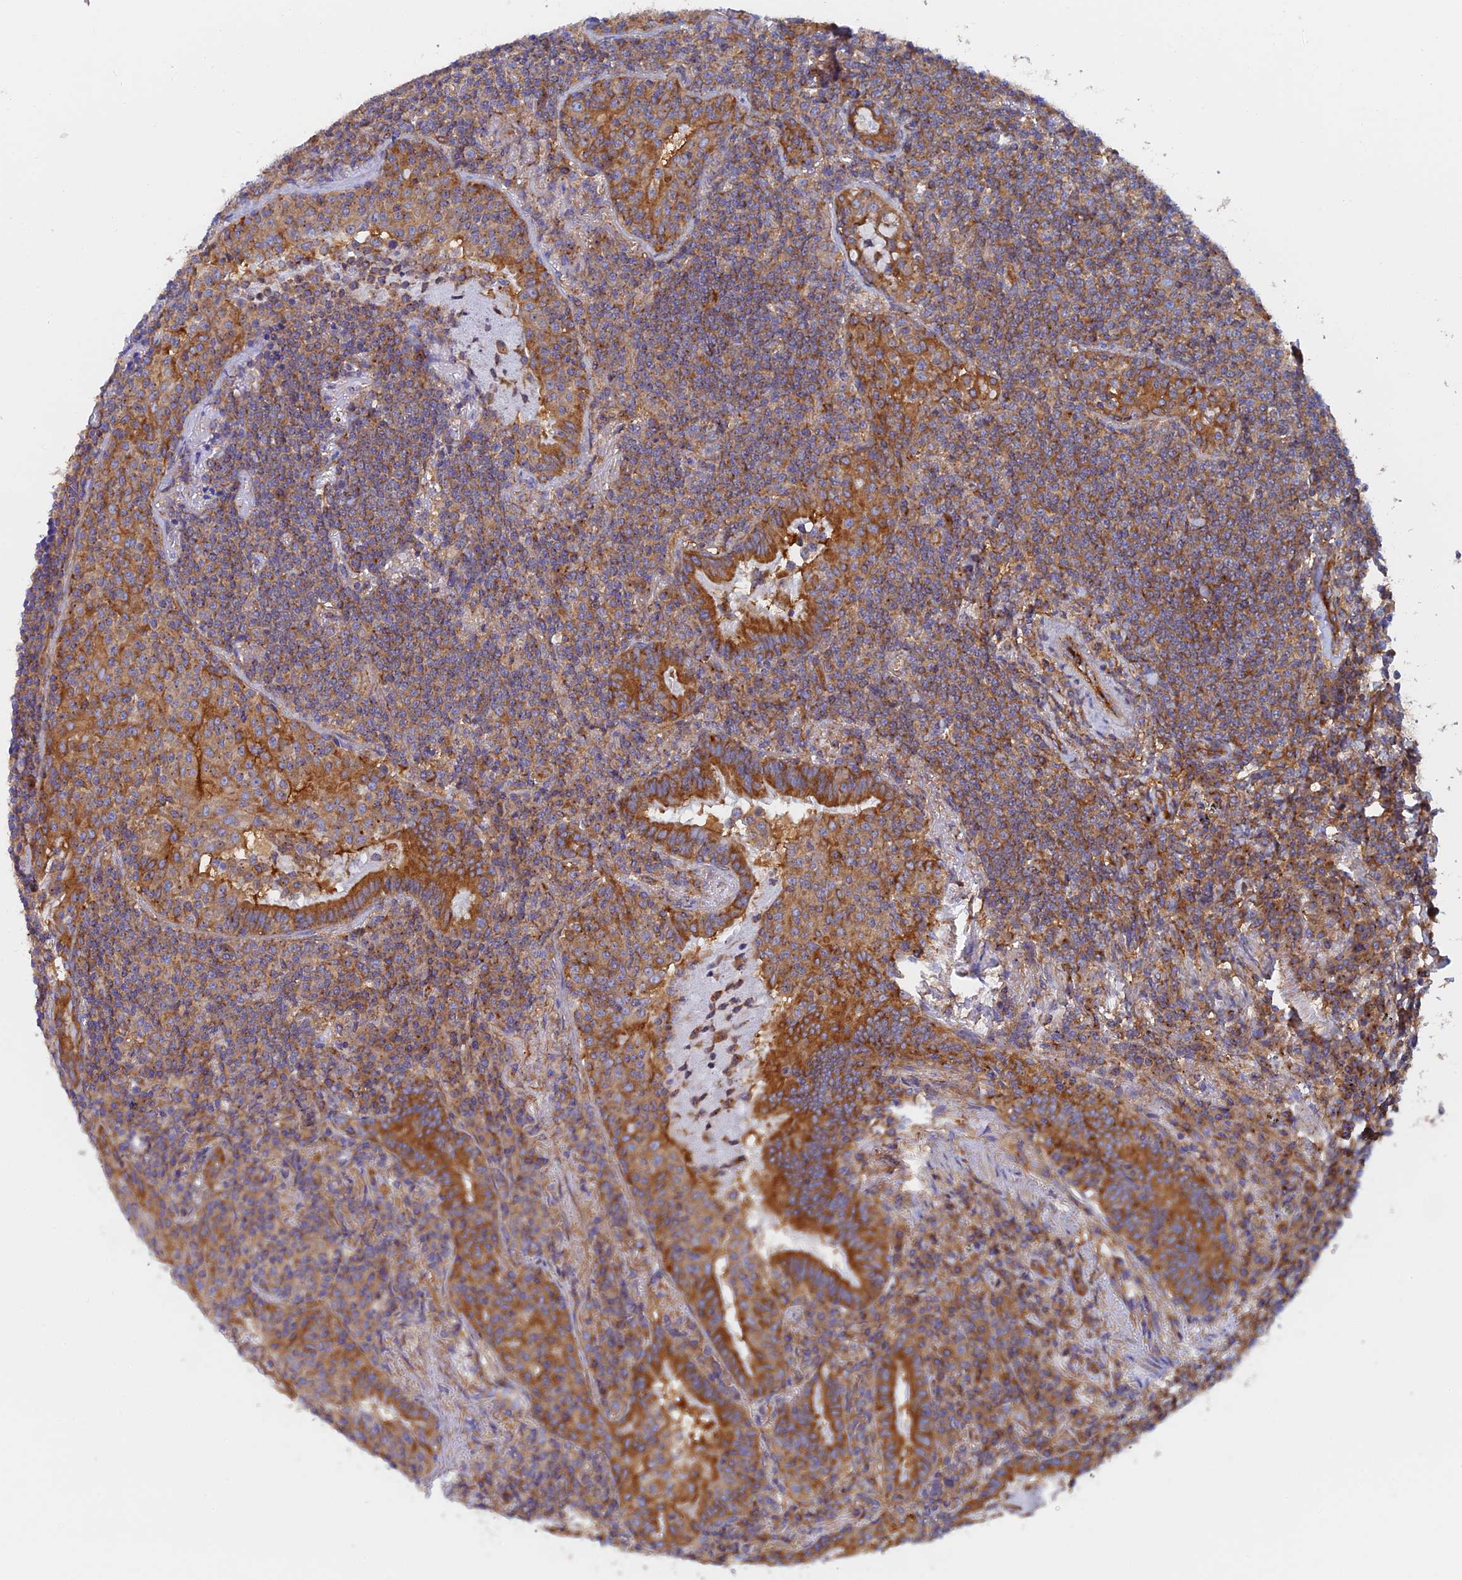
{"staining": {"intensity": "moderate", "quantity": ">75%", "location": "cytoplasmic/membranous"}, "tissue": "lymphoma", "cell_type": "Tumor cells", "image_type": "cancer", "snomed": [{"axis": "morphology", "description": "Malignant lymphoma, non-Hodgkin's type, Low grade"}, {"axis": "topography", "description": "Lung"}], "caption": "Immunohistochemical staining of low-grade malignant lymphoma, non-Hodgkin's type exhibits medium levels of moderate cytoplasmic/membranous positivity in about >75% of tumor cells.", "gene": "DCTN2", "patient": {"sex": "female", "age": 71}}